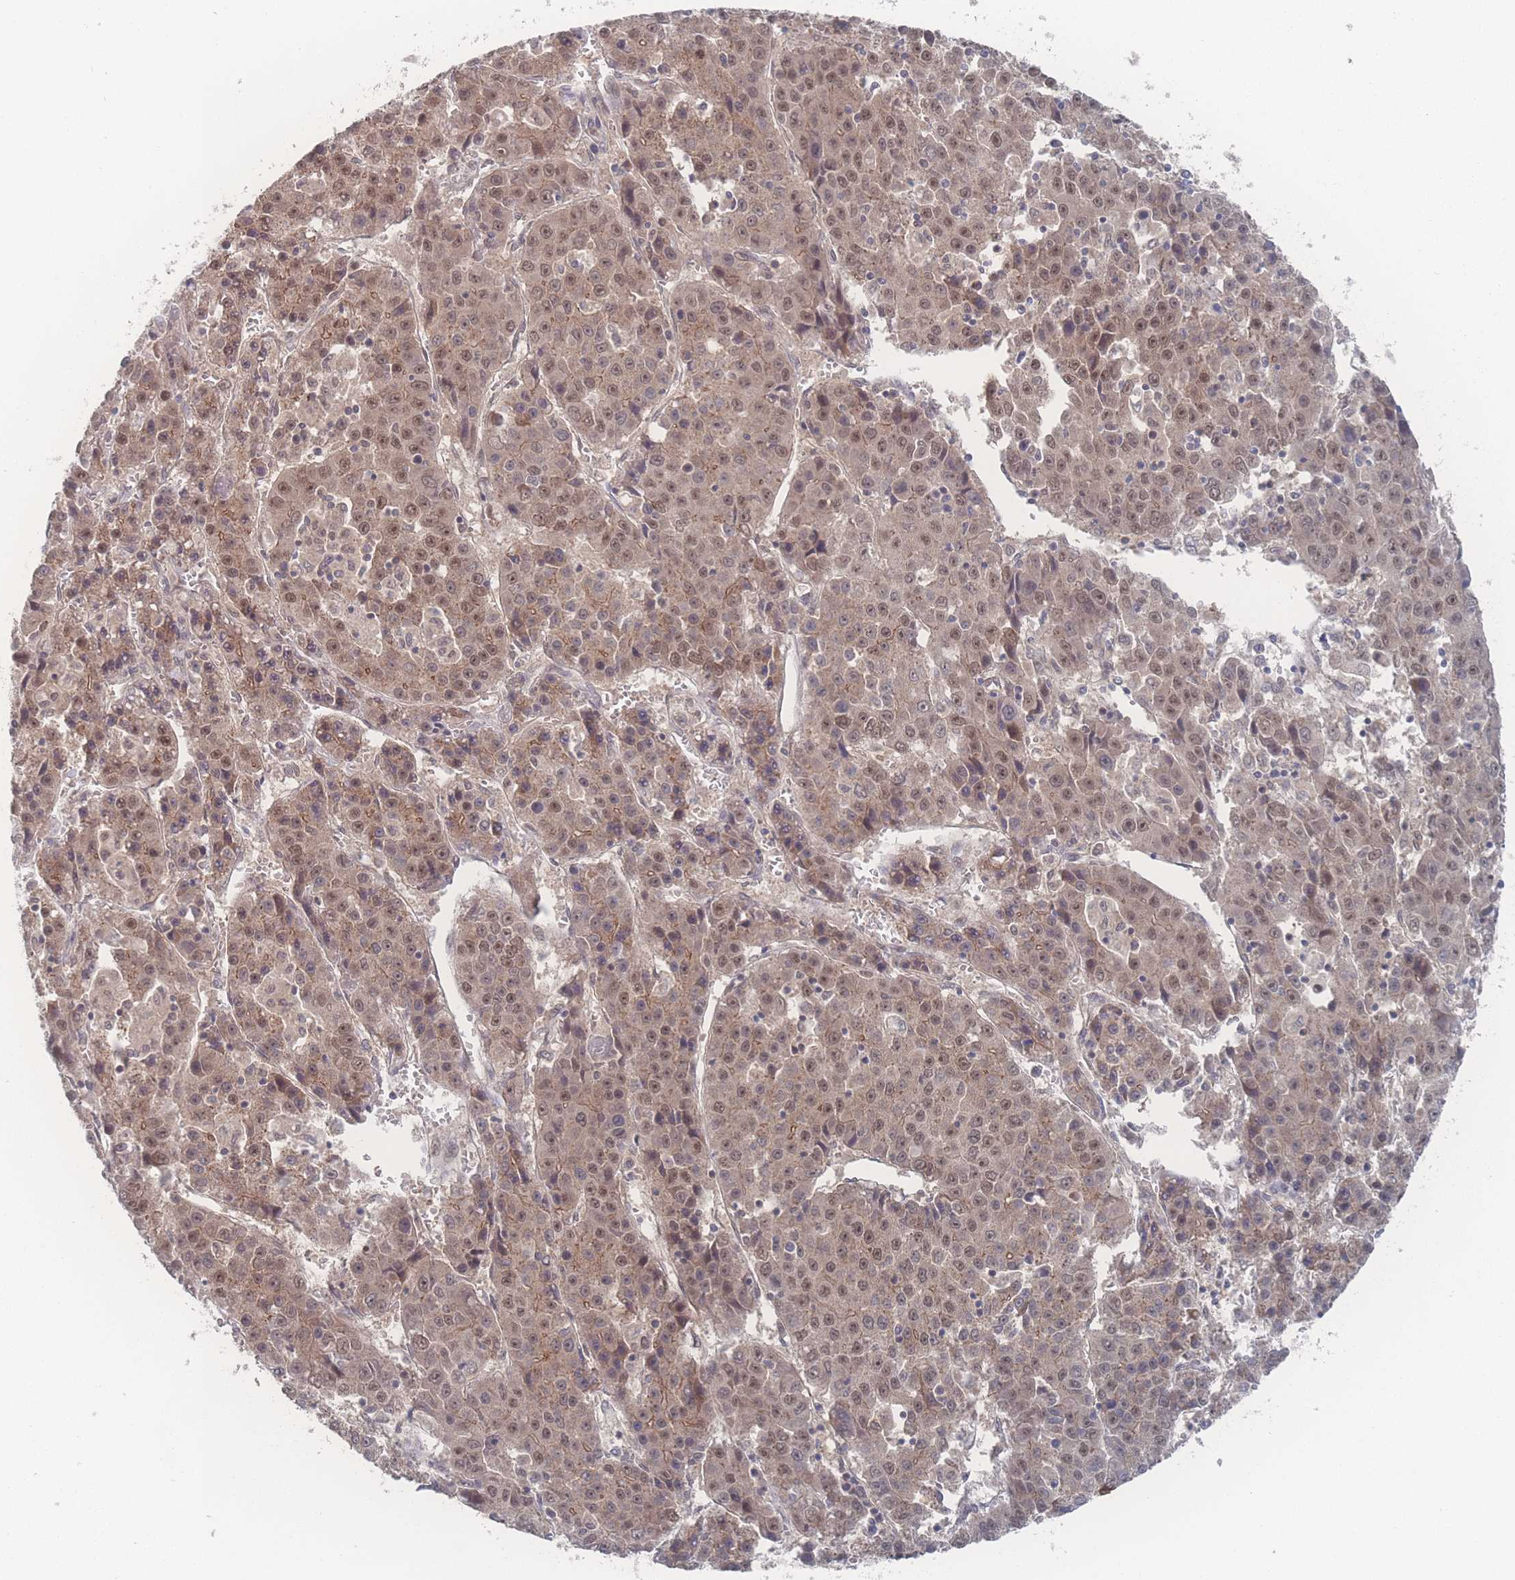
{"staining": {"intensity": "moderate", "quantity": ">75%", "location": "nuclear"}, "tissue": "liver cancer", "cell_type": "Tumor cells", "image_type": "cancer", "snomed": [{"axis": "morphology", "description": "Carcinoma, Hepatocellular, NOS"}, {"axis": "topography", "description": "Liver"}], "caption": "Immunohistochemistry (DAB) staining of liver cancer (hepatocellular carcinoma) exhibits moderate nuclear protein expression in about >75% of tumor cells.", "gene": "NBEAL1", "patient": {"sex": "female", "age": 53}}